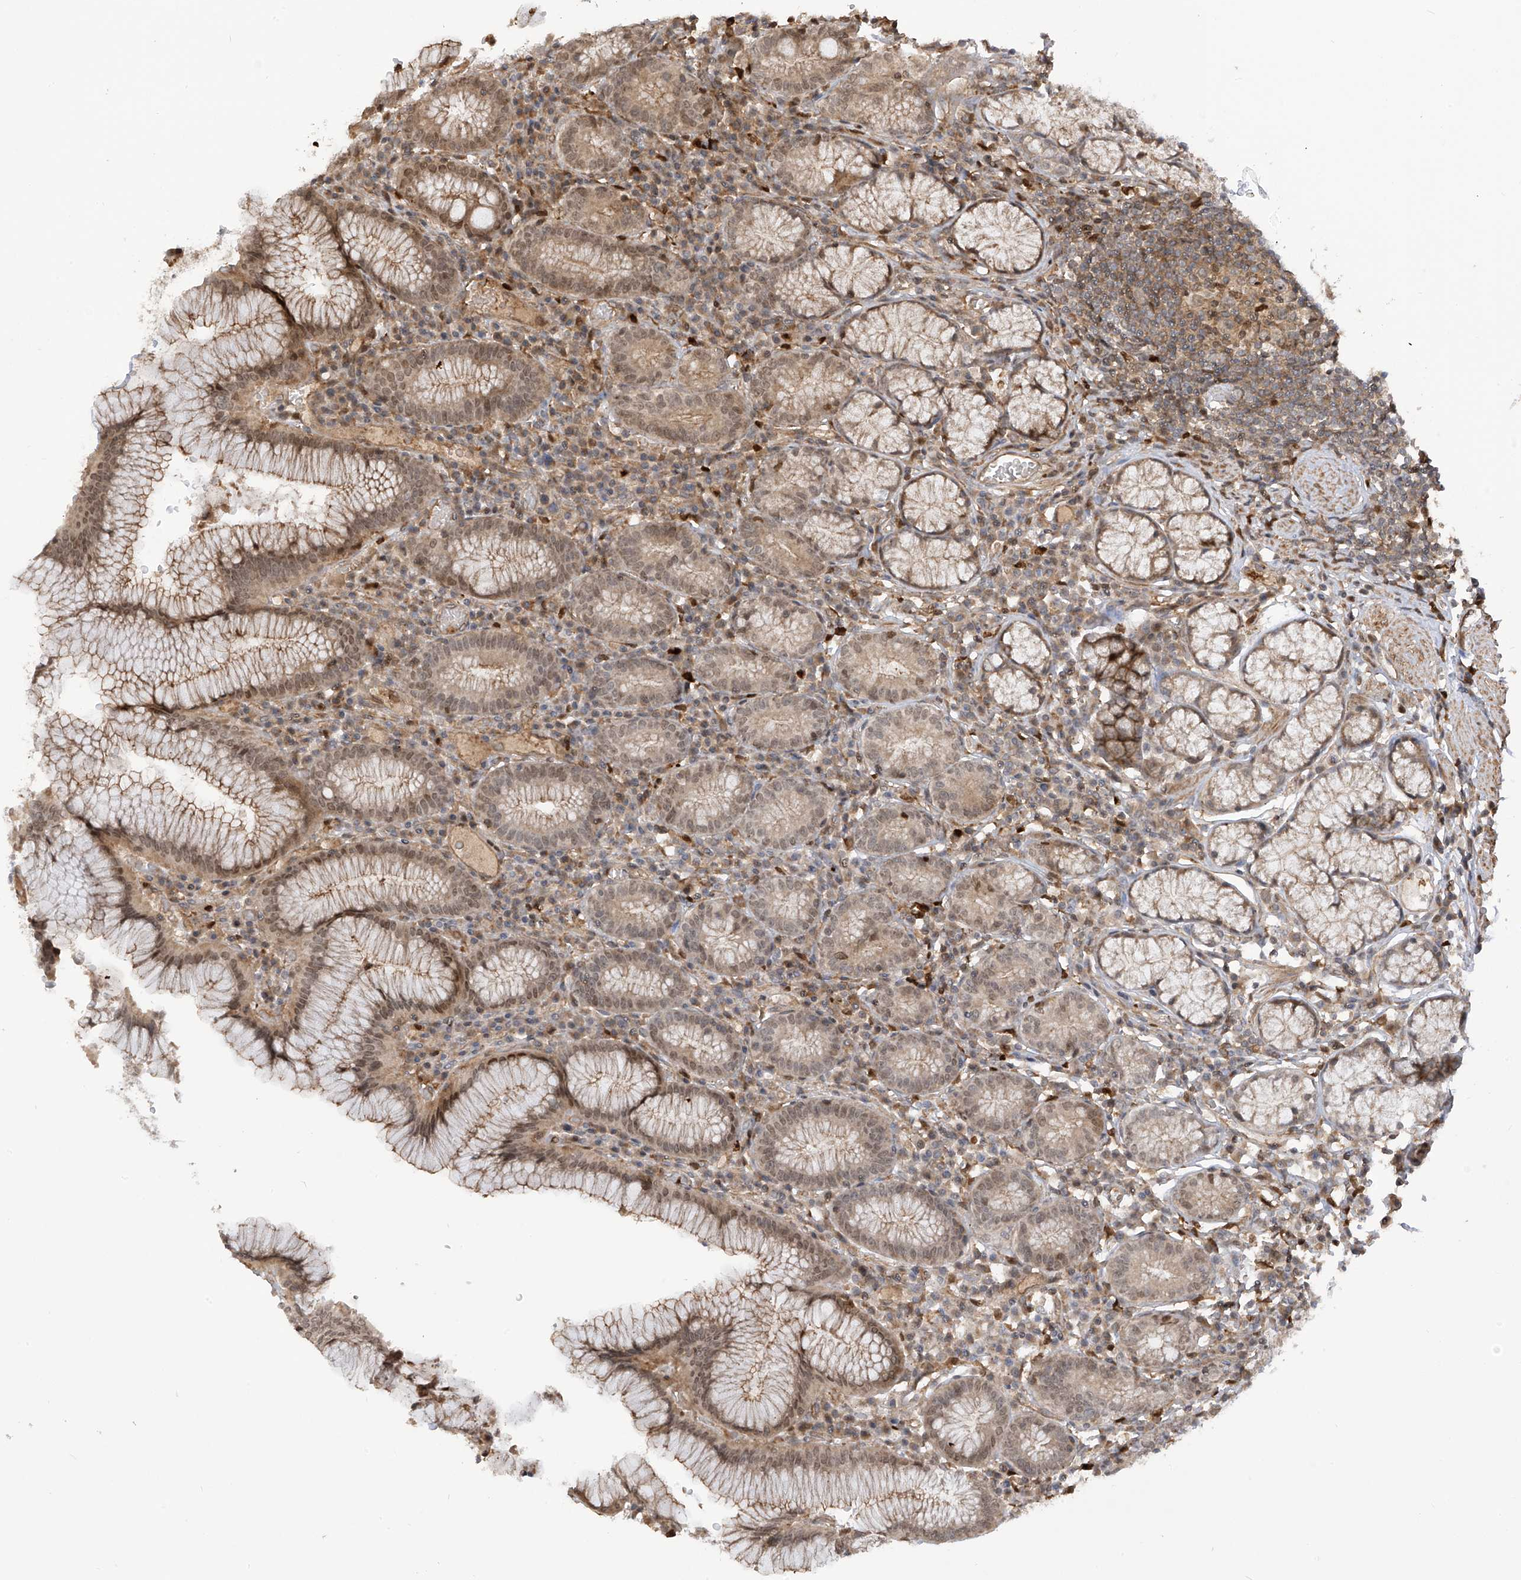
{"staining": {"intensity": "moderate", "quantity": ">75%", "location": "cytoplasmic/membranous,nuclear"}, "tissue": "stomach", "cell_type": "Glandular cells", "image_type": "normal", "snomed": [{"axis": "morphology", "description": "Normal tissue, NOS"}, {"axis": "topography", "description": "Stomach"}], "caption": "Protein analysis of unremarkable stomach reveals moderate cytoplasmic/membranous,nuclear expression in approximately >75% of glandular cells.", "gene": "ATAD2B", "patient": {"sex": "male", "age": 55}}